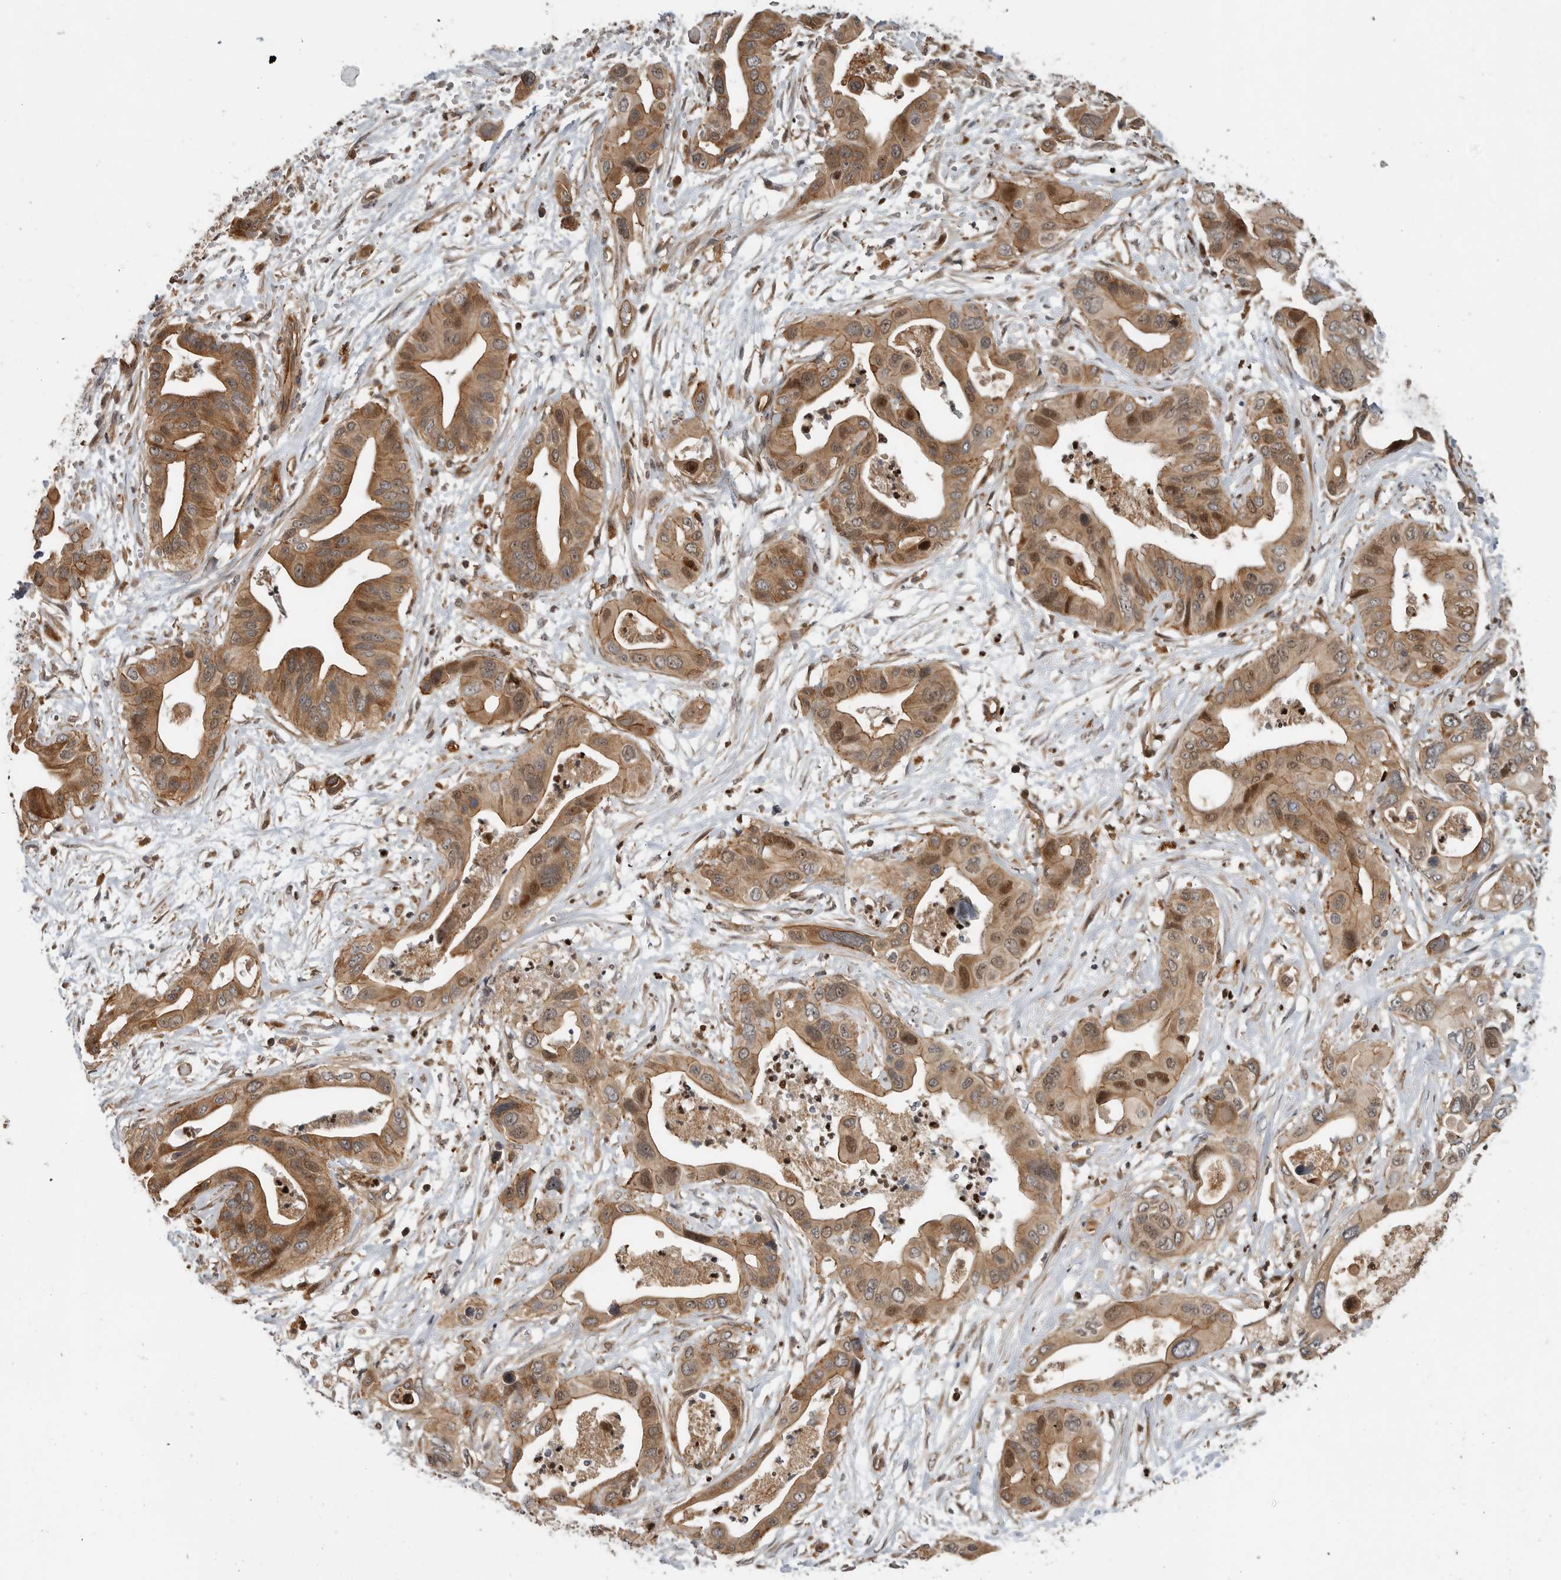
{"staining": {"intensity": "moderate", "quantity": ">75%", "location": "cytoplasmic/membranous,nuclear"}, "tissue": "pancreatic cancer", "cell_type": "Tumor cells", "image_type": "cancer", "snomed": [{"axis": "morphology", "description": "Adenocarcinoma, NOS"}, {"axis": "topography", "description": "Pancreas"}], "caption": "Adenocarcinoma (pancreatic) was stained to show a protein in brown. There is medium levels of moderate cytoplasmic/membranous and nuclear expression in approximately >75% of tumor cells. (DAB (3,3'-diaminobenzidine) IHC, brown staining for protein, blue staining for nuclei).", "gene": "STRAP", "patient": {"sex": "male", "age": 66}}